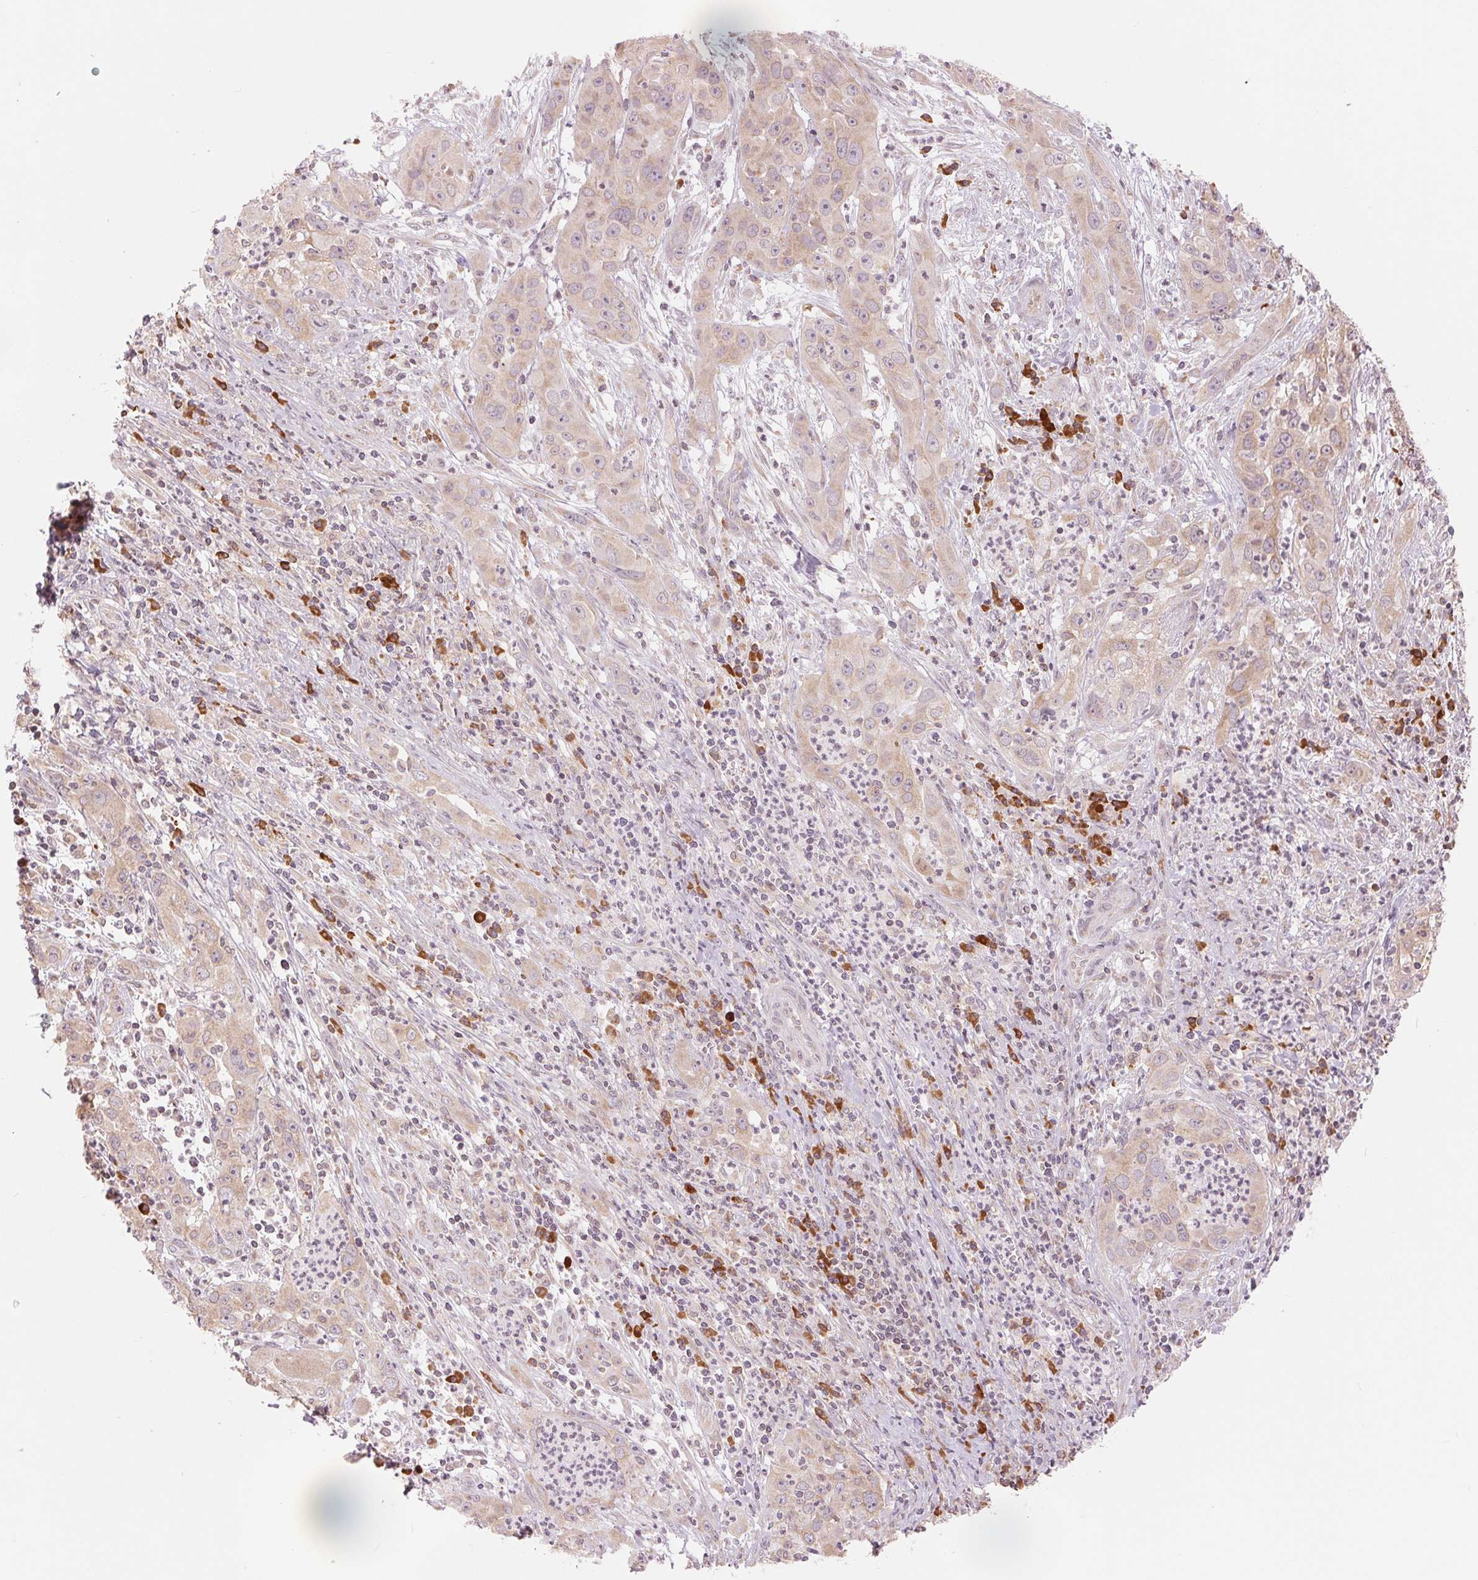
{"staining": {"intensity": "weak", "quantity": ">75%", "location": "cytoplasmic/membranous"}, "tissue": "cervical cancer", "cell_type": "Tumor cells", "image_type": "cancer", "snomed": [{"axis": "morphology", "description": "Squamous cell carcinoma, NOS"}, {"axis": "topography", "description": "Cervix"}], "caption": "Immunohistochemistry (IHC) histopathology image of human squamous cell carcinoma (cervical) stained for a protein (brown), which reveals low levels of weak cytoplasmic/membranous expression in about >75% of tumor cells.", "gene": "TECR", "patient": {"sex": "female", "age": 32}}